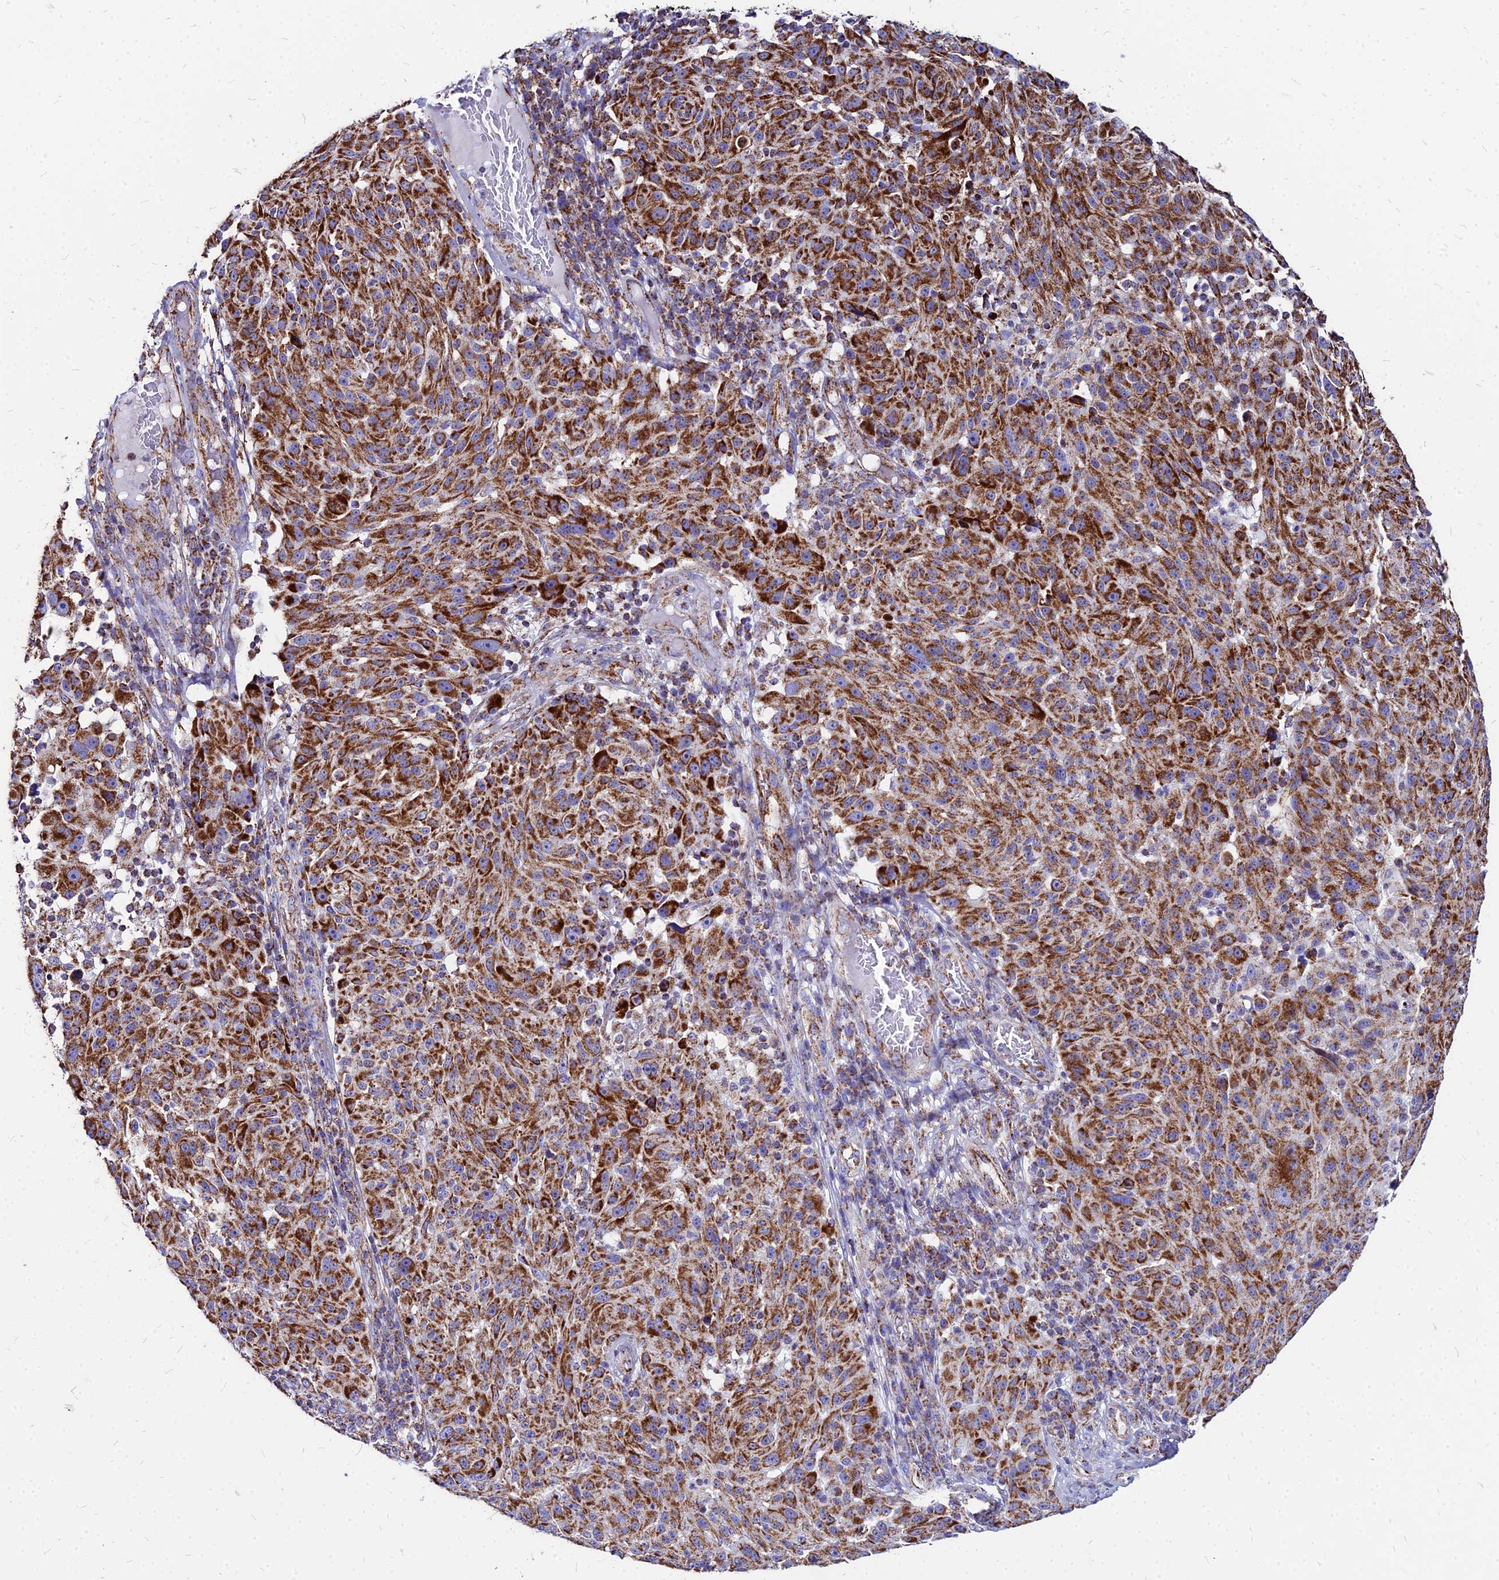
{"staining": {"intensity": "strong", "quantity": ">75%", "location": "cytoplasmic/membranous"}, "tissue": "melanoma", "cell_type": "Tumor cells", "image_type": "cancer", "snomed": [{"axis": "morphology", "description": "Malignant melanoma, NOS"}, {"axis": "topography", "description": "Skin"}], "caption": "DAB immunohistochemical staining of human melanoma shows strong cytoplasmic/membranous protein expression in approximately >75% of tumor cells.", "gene": "DLD", "patient": {"sex": "male", "age": 53}}